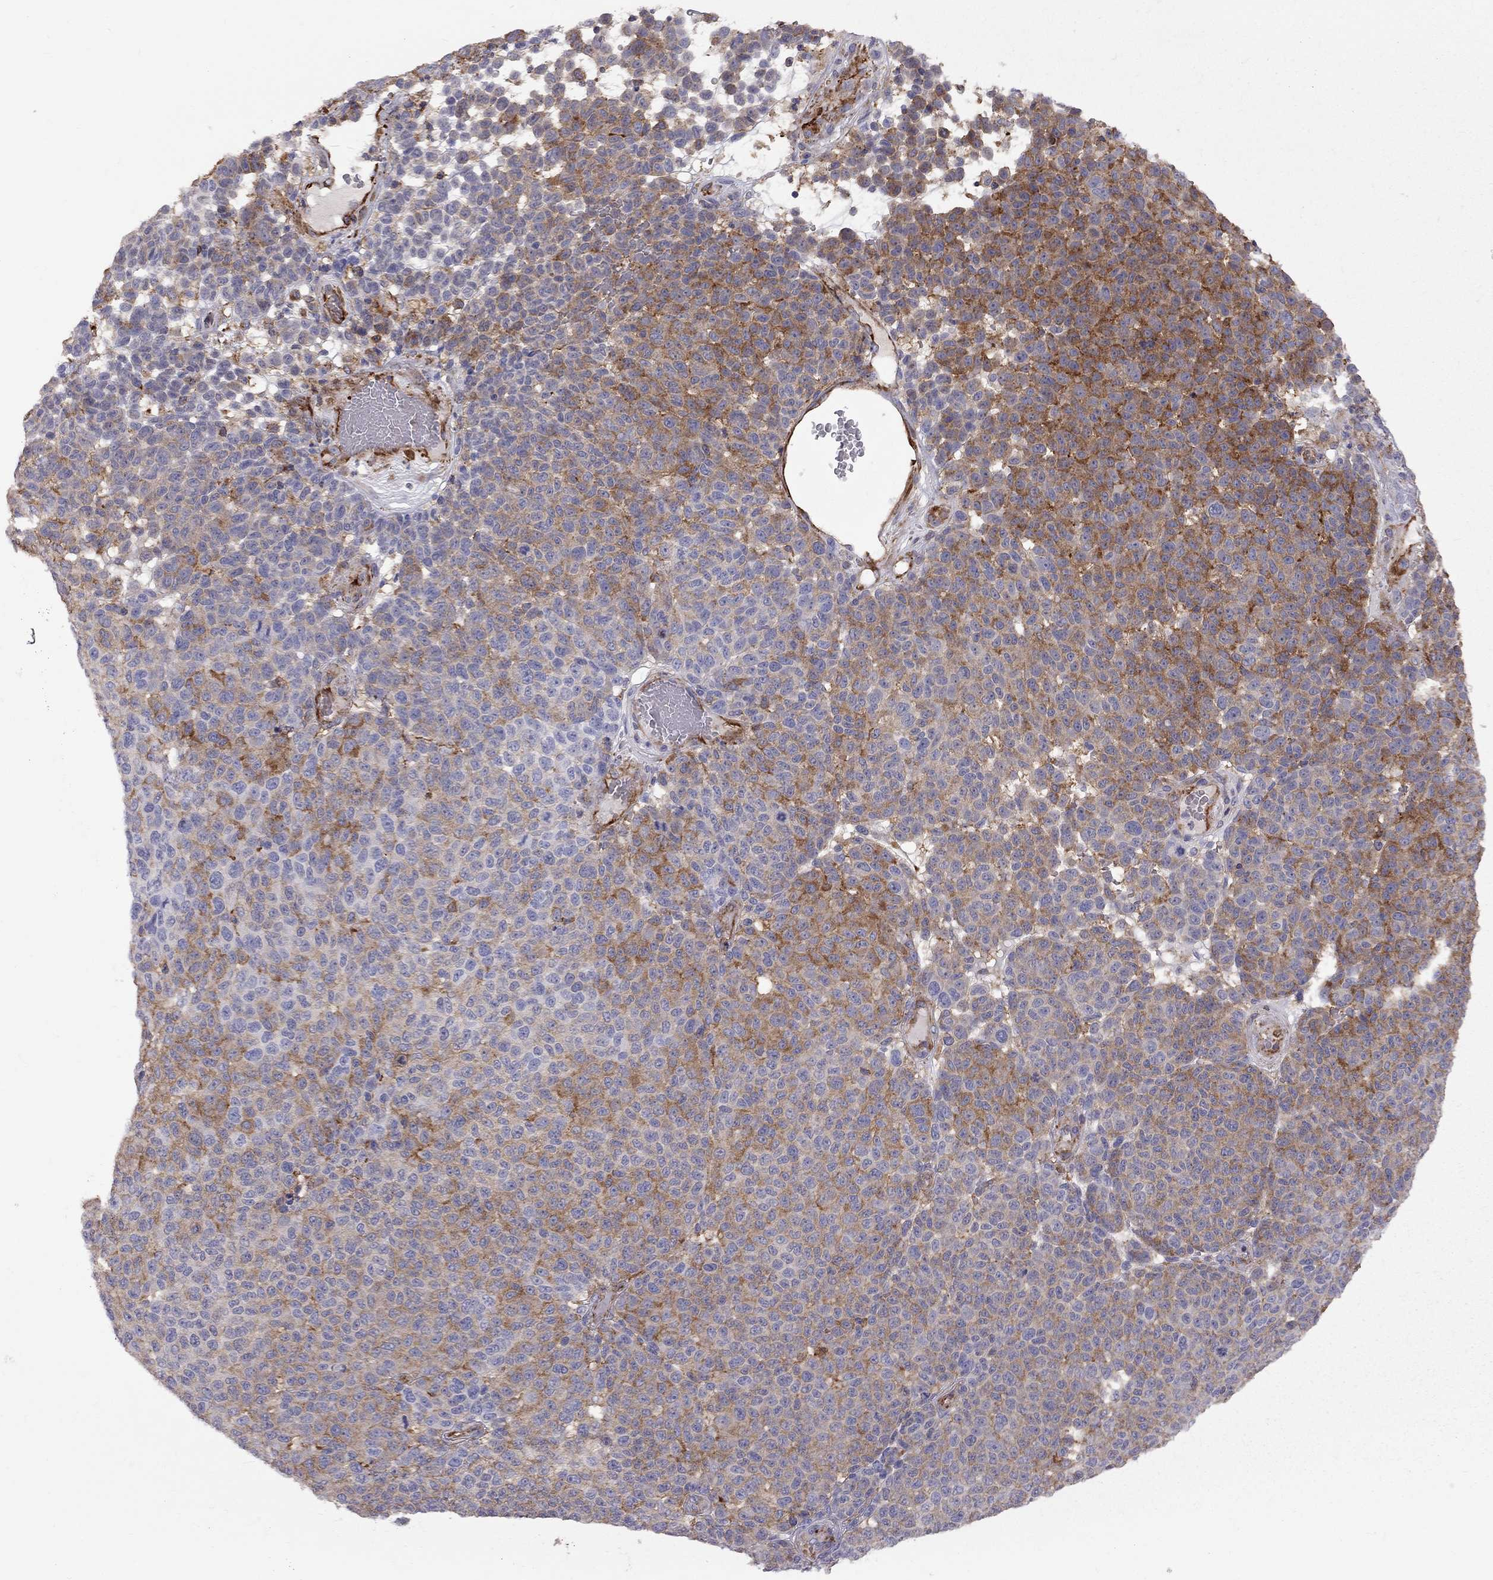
{"staining": {"intensity": "strong", "quantity": "<25%", "location": "cytoplasmic/membranous"}, "tissue": "melanoma", "cell_type": "Tumor cells", "image_type": "cancer", "snomed": [{"axis": "morphology", "description": "Malignant melanoma, NOS"}, {"axis": "topography", "description": "Skin"}], "caption": "Protein positivity by immunohistochemistry (IHC) displays strong cytoplasmic/membranous expression in about <25% of tumor cells in malignant melanoma.", "gene": "EIF4E3", "patient": {"sex": "male", "age": 59}}